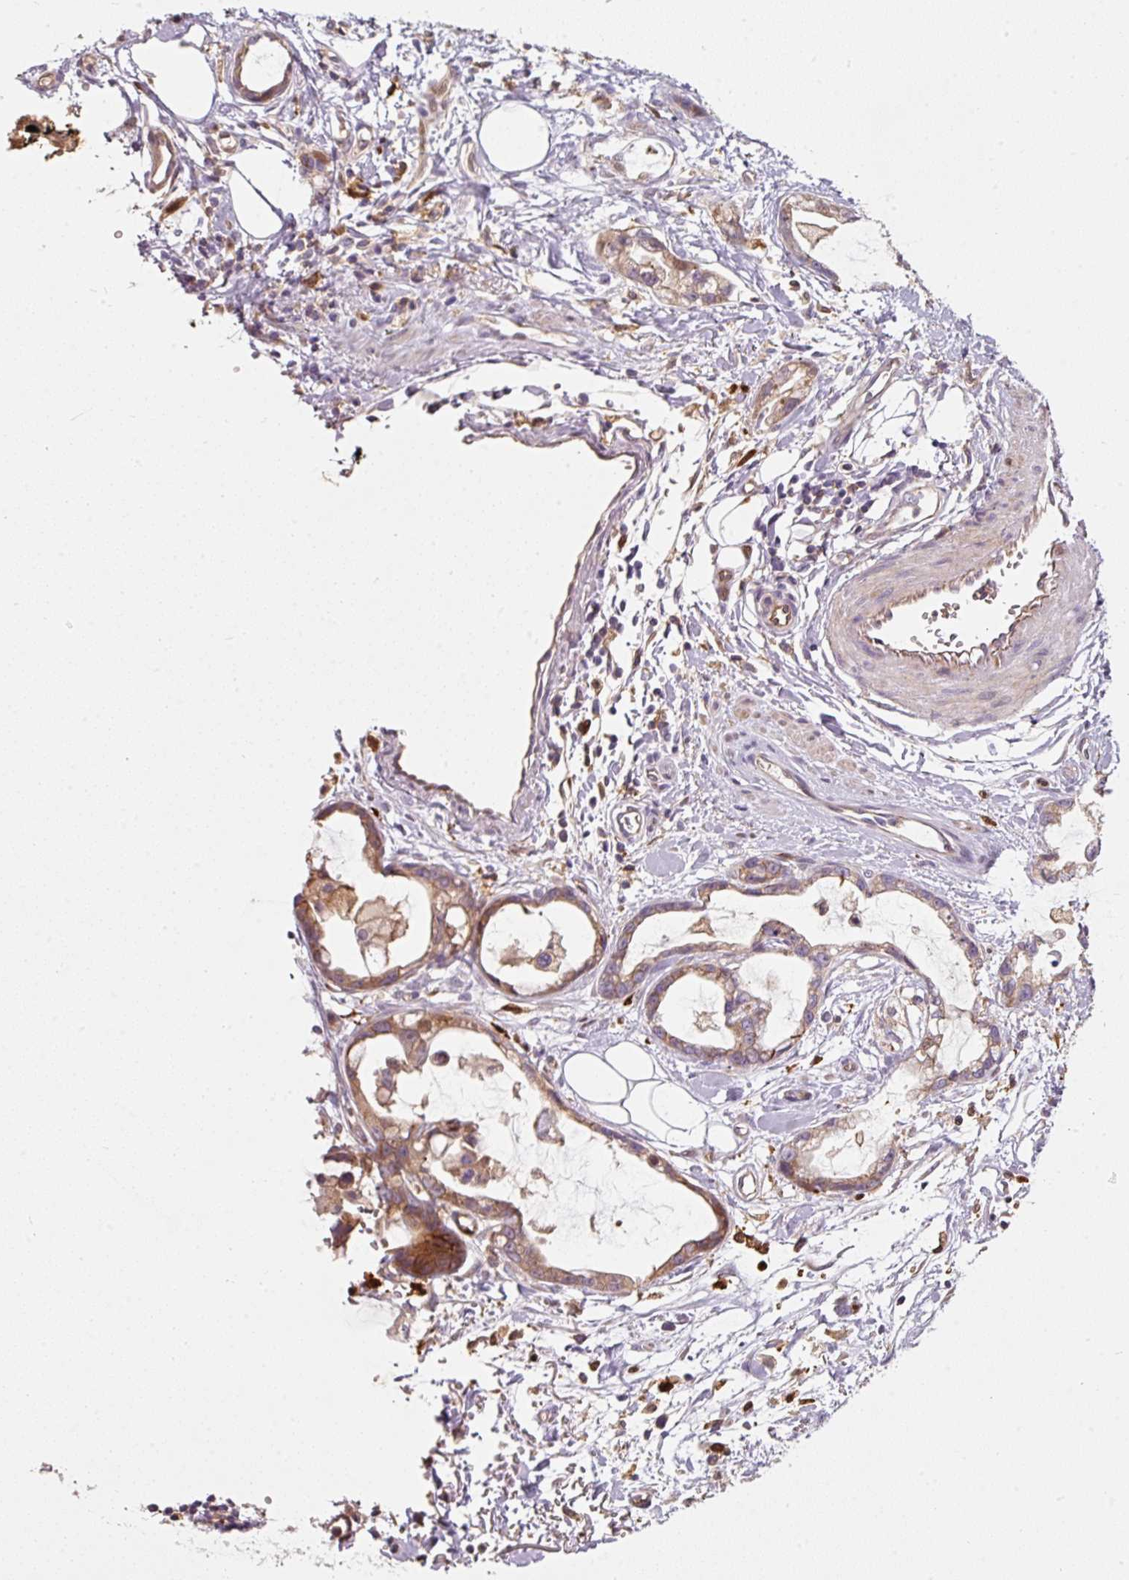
{"staining": {"intensity": "moderate", "quantity": "25%-75%", "location": "cytoplasmic/membranous"}, "tissue": "stomach cancer", "cell_type": "Tumor cells", "image_type": "cancer", "snomed": [{"axis": "morphology", "description": "Adenocarcinoma, NOS"}, {"axis": "topography", "description": "Stomach"}], "caption": "Protein expression analysis of human stomach cancer reveals moderate cytoplasmic/membranous positivity in approximately 25%-75% of tumor cells.", "gene": "IQGAP2", "patient": {"sex": "male", "age": 55}}